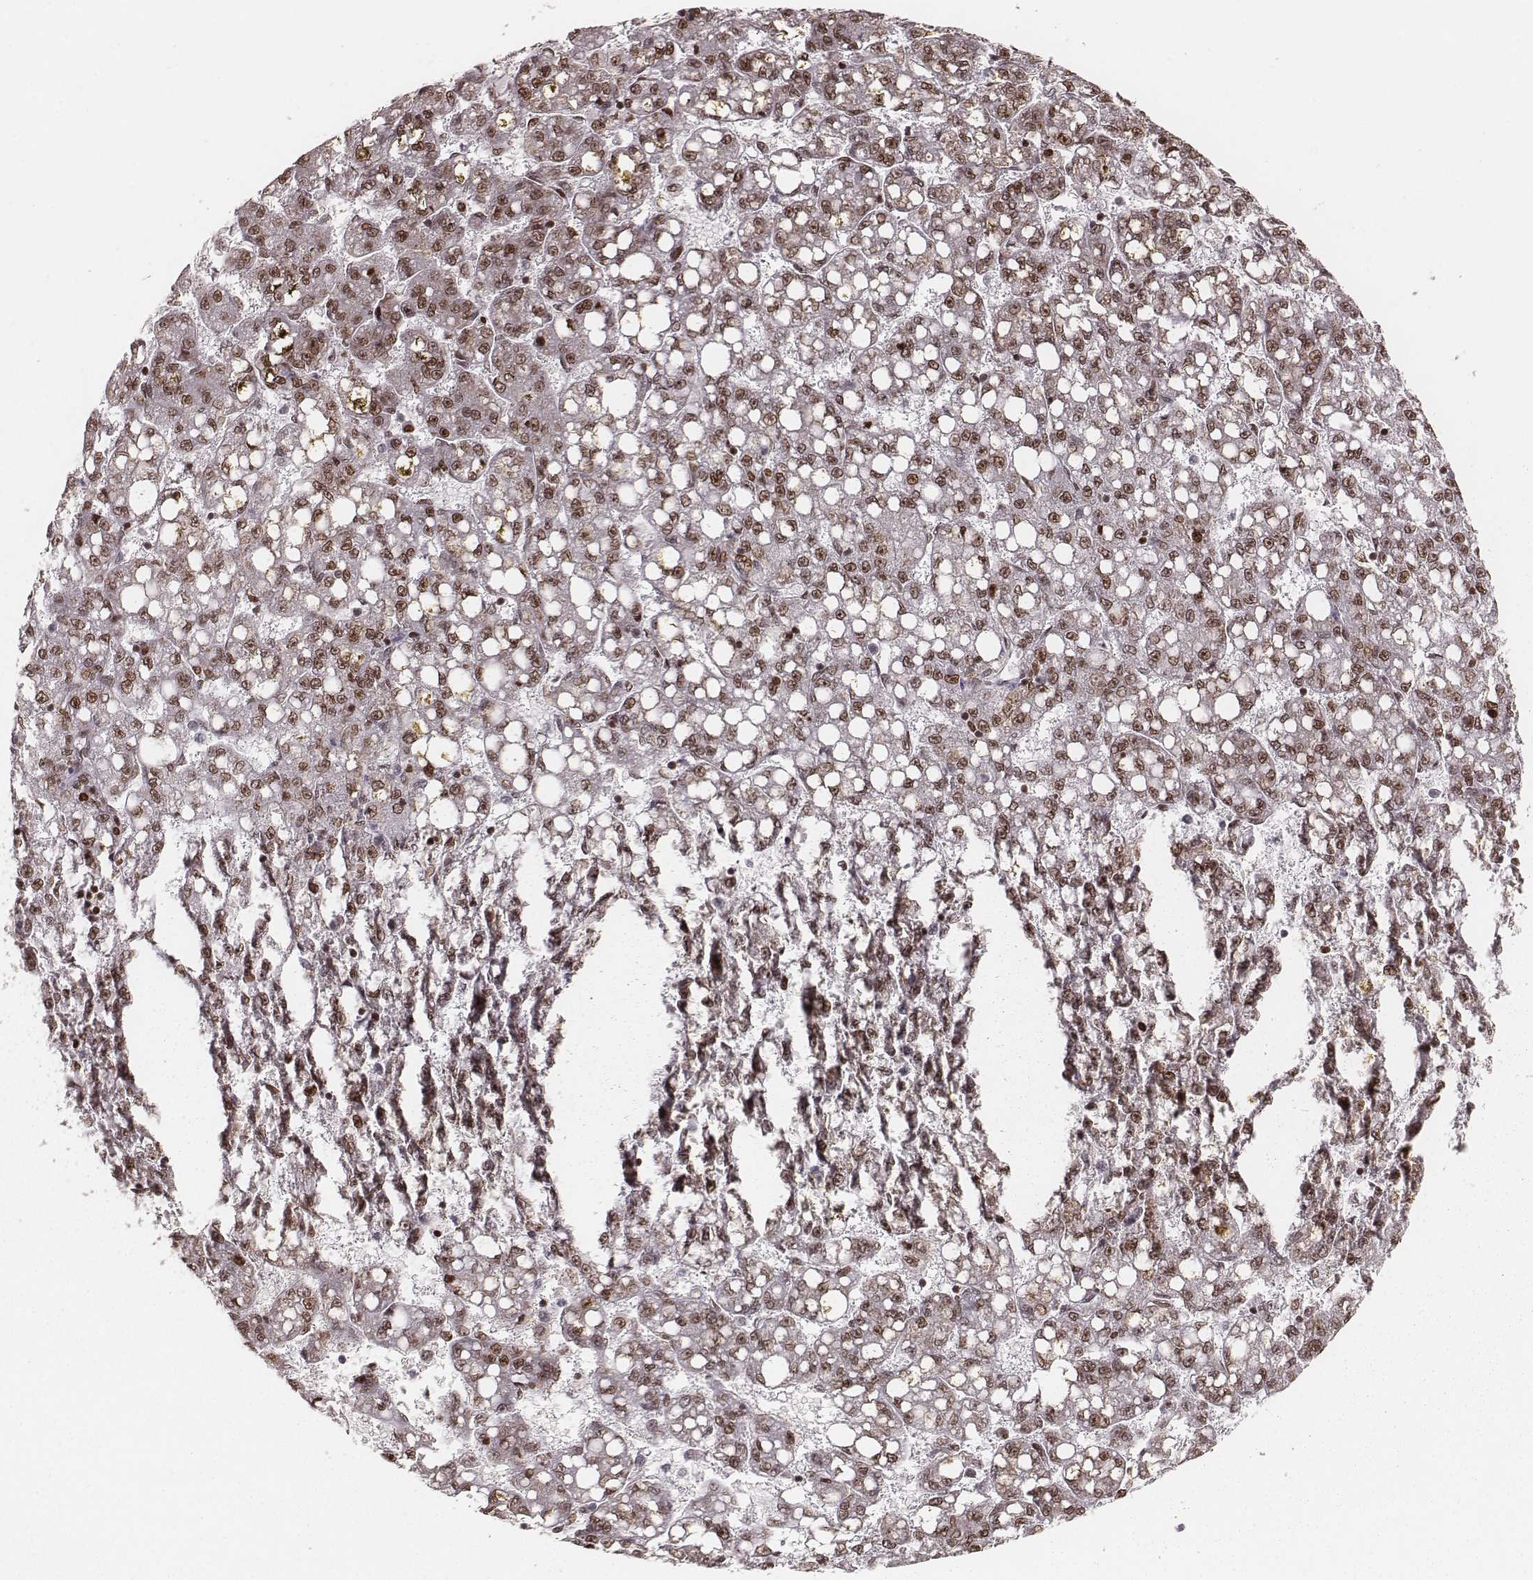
{"staining": {"intensity": "moderate", "quantity": ">75%", "location": "nuclear"}, "tissue": "liver cancer", "cell_type": "Tumor cells", "image_type": "cancer", "snomed": [{"axis": "morphology", "description": "Carcinoma, Hepatocellular, NOS"}, {"axis": "topography", "description": "Liver"}], "caption": "Immunohistochemistry (IHC) of human liver cancer shows medium levels of moderate nuclear expression in approximately >75% of tumor cells.", "gene": "PARP1", "patient": {"sex": "female", "age": 65}}